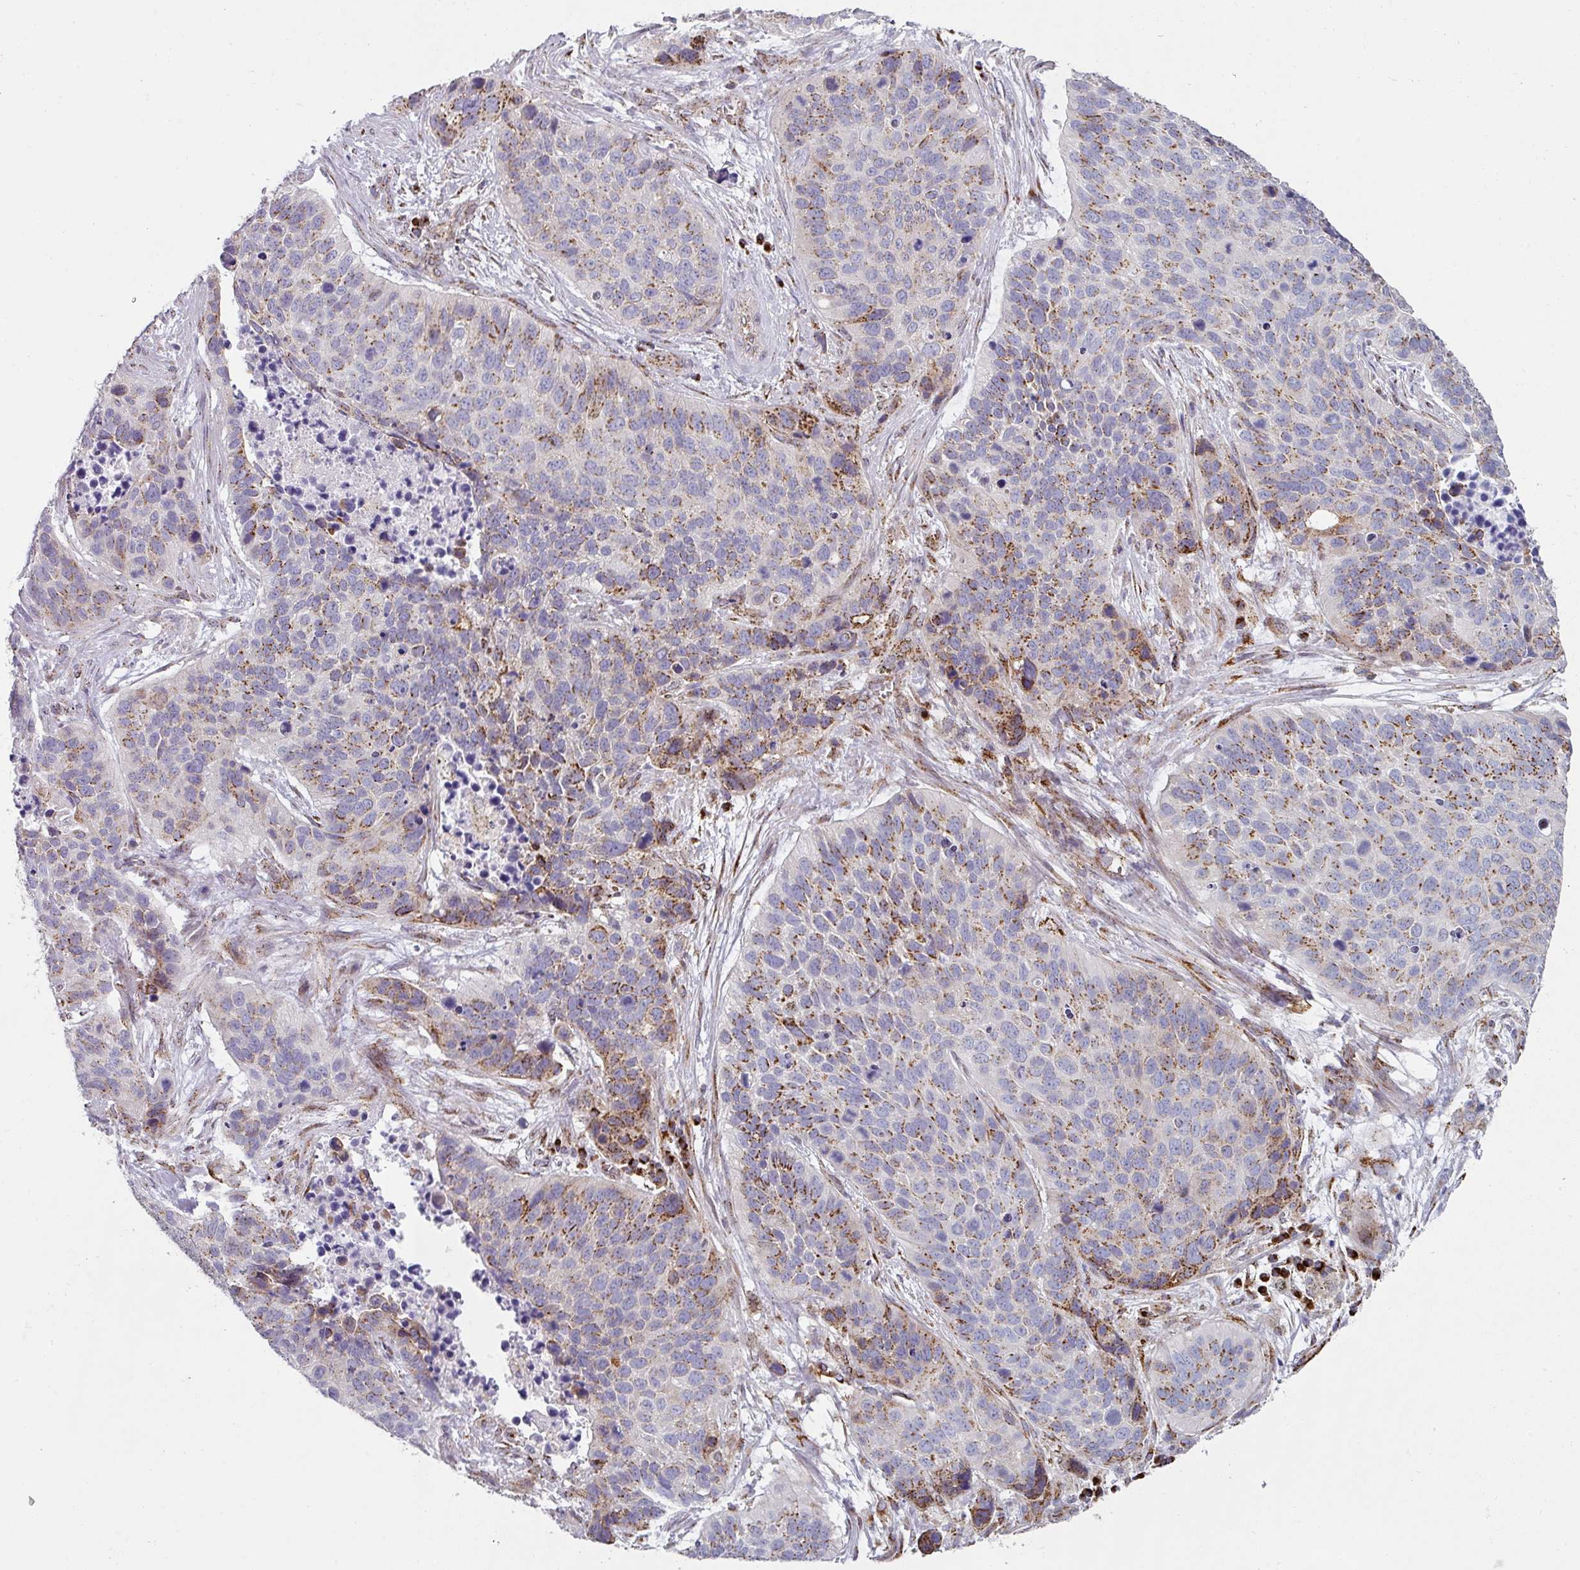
{"staining": {"intensity": "moderate", "quantity": "25%-75%", "location": "cytoplasmic/membranous"}, "tissue": "lung cancer", "cell_type": "Tumor cells", "image_type": "cancer", "snomed": [{"axis": "morphology", "description": "Squamous cell carcinoma, NOS"}, {"axis": "topography", "description": "Lung"}], "caption": "Immunohistochemical staining of squamous cell carcinoma (lung) reveals medium levels of moderate cytoplasmic/membranous expression in approximately 25%-75% of tumor cells. (DAB (3,3'-diaminobenzidine) IHC, brown staining for protein, blue staining for nuclei).", "gene": "CCDC85B", "patient": {"sex": "male", "age": 62}}